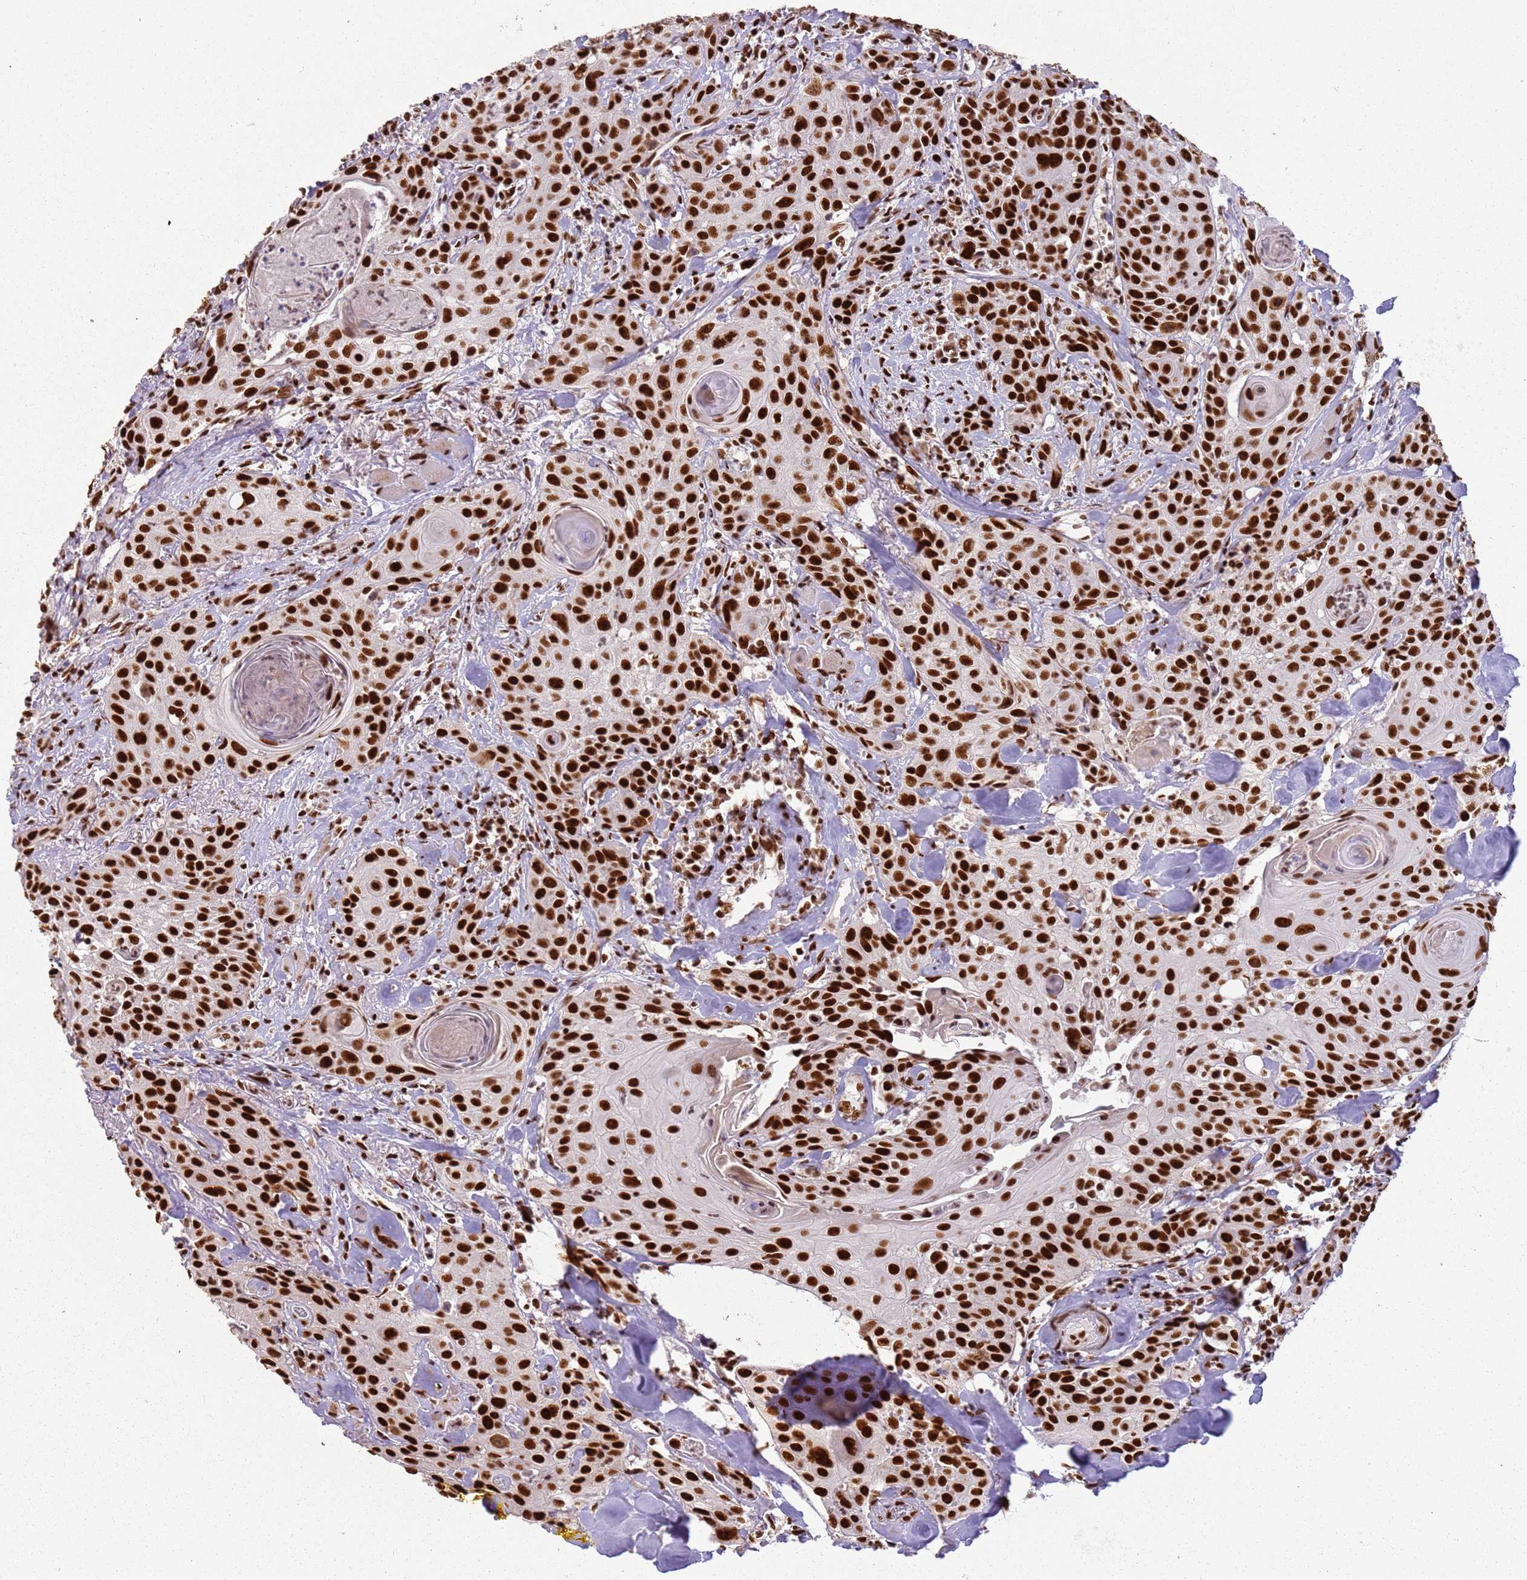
{"staining": {"intensity": "strong", "quantity": ">75%", "location": "nuclear"}, "tissue": "head and neck cancer", "cell_type": "Tumor cells", "image_type": "cancer", "snomed": [{"axis": "morphology", "description": "Squamous cell carcinoma, NOS"}, {"axis": "topography", "description": "Oral tissue"}, {"axis": "topography", "description": "Head-Neck"}], "caption": "Head and neck cancer (squamous cell carcinoma) stained with a brown dye demonstrates strong nuclear positive expression in about >75% of tumor cells.", "gene": "TENT4A", "patient": {"sex": "female", "age": 82}}